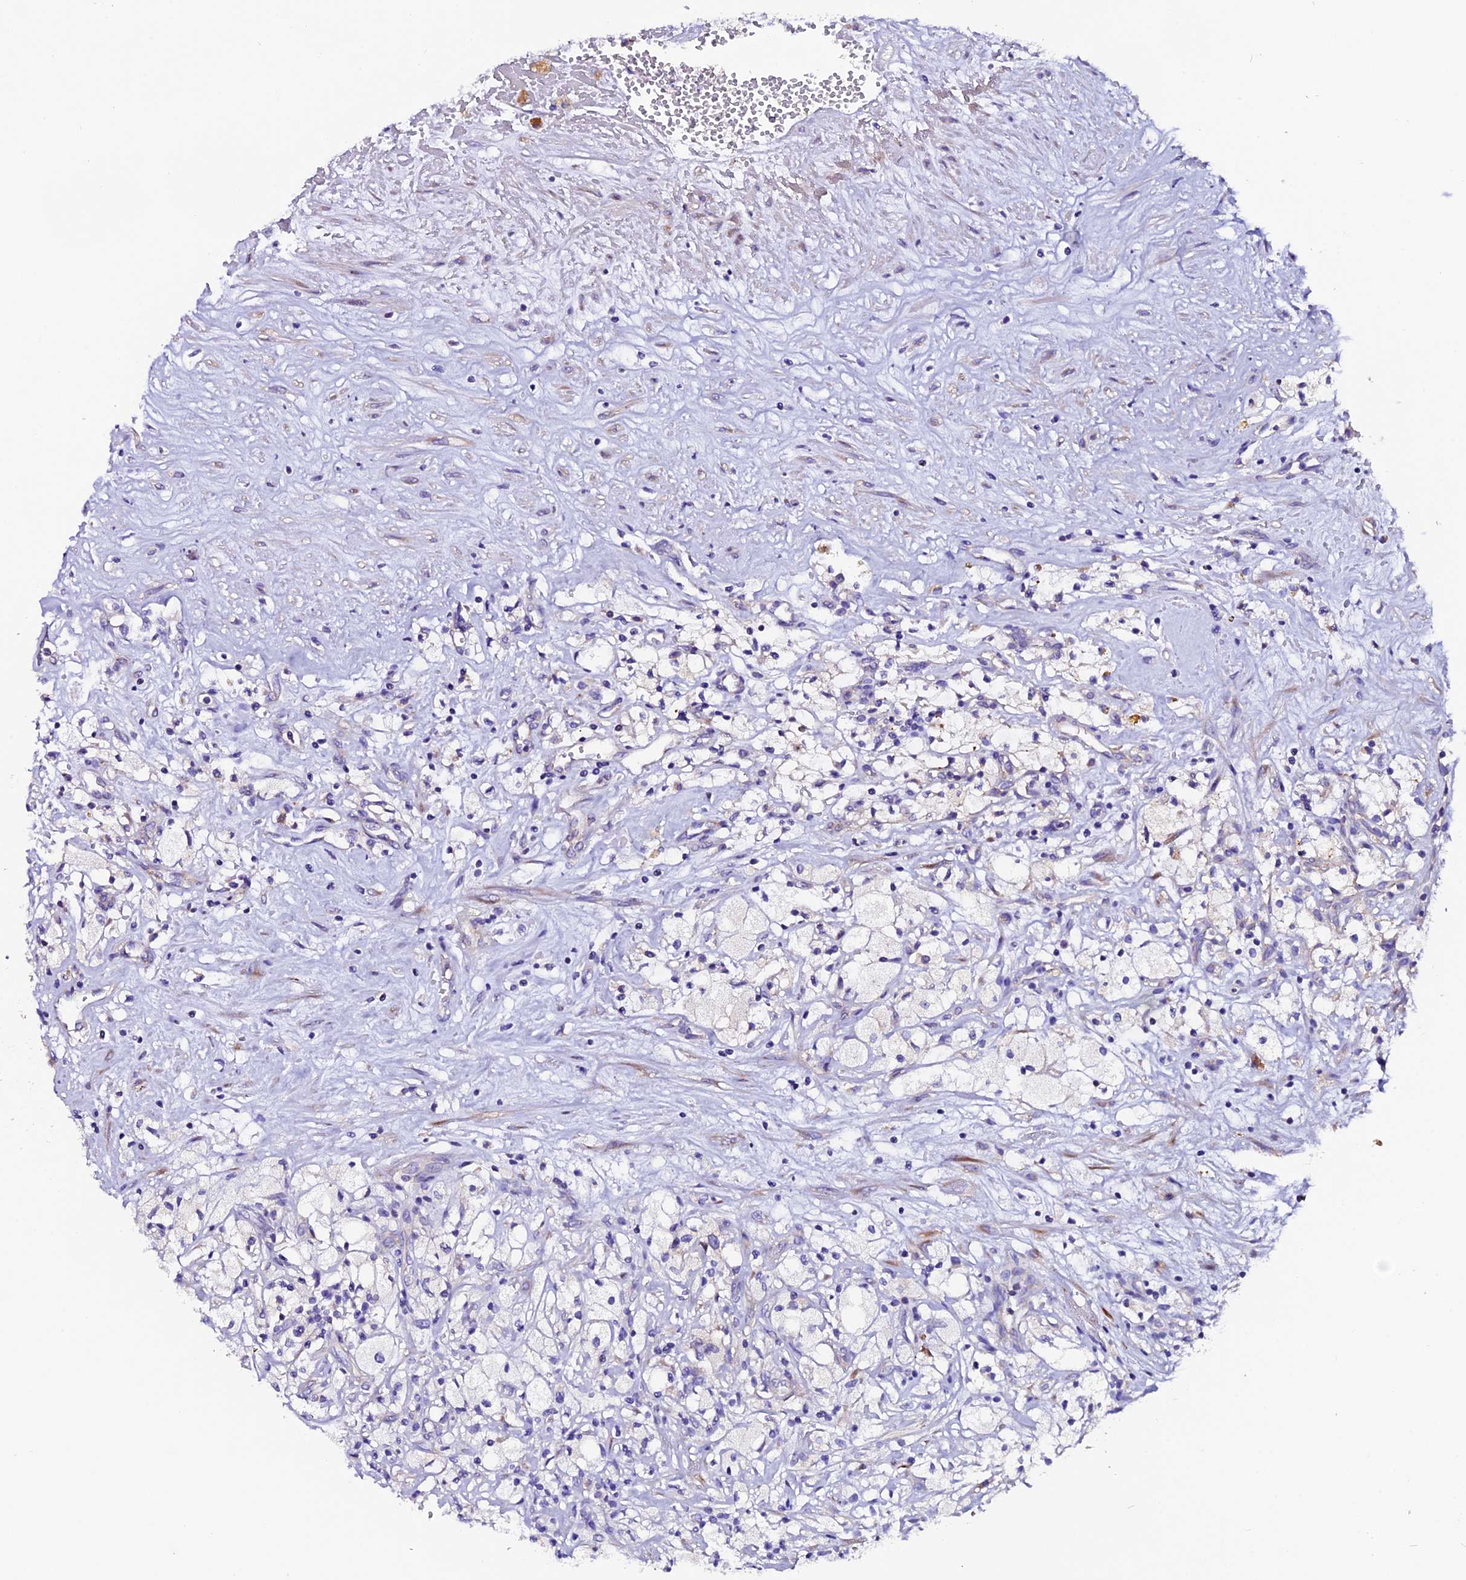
{"staining": {"intensity": "negative", "quantity": "none", "location": "none"}, "tissue": "renal cancer", "cell_type": "Tumor cells", "image_type": "cancer", "snomed": [{"axis": "morphology", "description": "Adenocarcinoma, NOS"}, {"axis": "topography", "description": "Kidney"}], "caption": "Immunohistochemistry photomicrograph of neoplastic tissue: adenocarcinoma (renal) stained with DAB demonstrates no significant protein staining in tumor cells.", "gene": "COMTD1", "patient": {"sex": "male", "age": 59}}